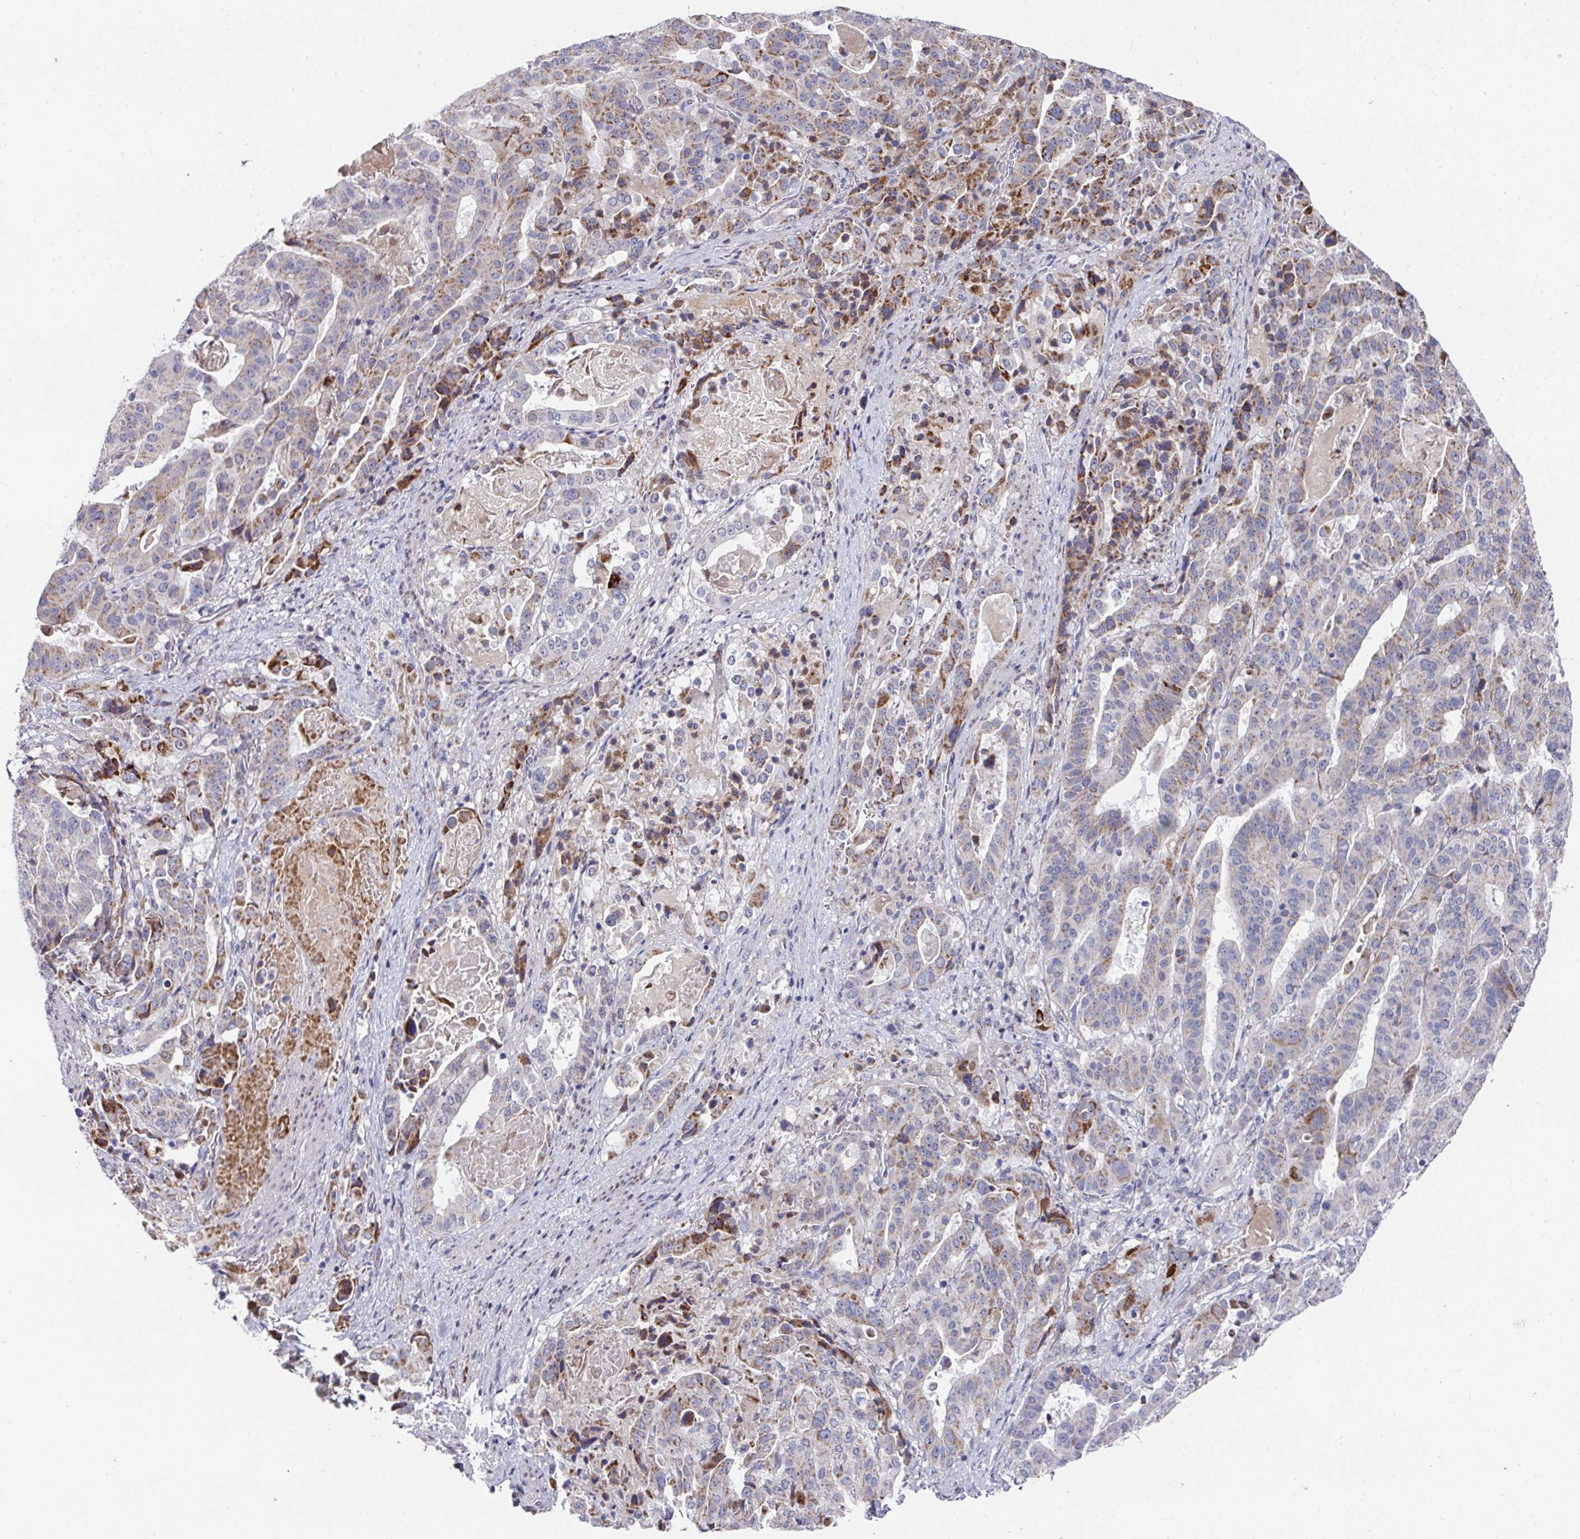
{"staining": {"intensity": "moderate", "quantity": "<25%", "location": "cytoplasmic/membranous"}, "tissue": "stomach cancer", "cell_type": "Tumor cells", "image_type": "cancer", "snomed": [{"axis": "morphology", "description": "Adenocarcinoma, NOS"}, {"axis": "topography", "description": "Stomach"}], "caption": "Stomach cancer (adenocarcinoma) stained for a protein (brown) shows moderate cytoplasmic/membranous positive staining in approximately <25% of tumor cells.", "gene": "CBX7", "patient": {"sex": "male", "age": 48}}